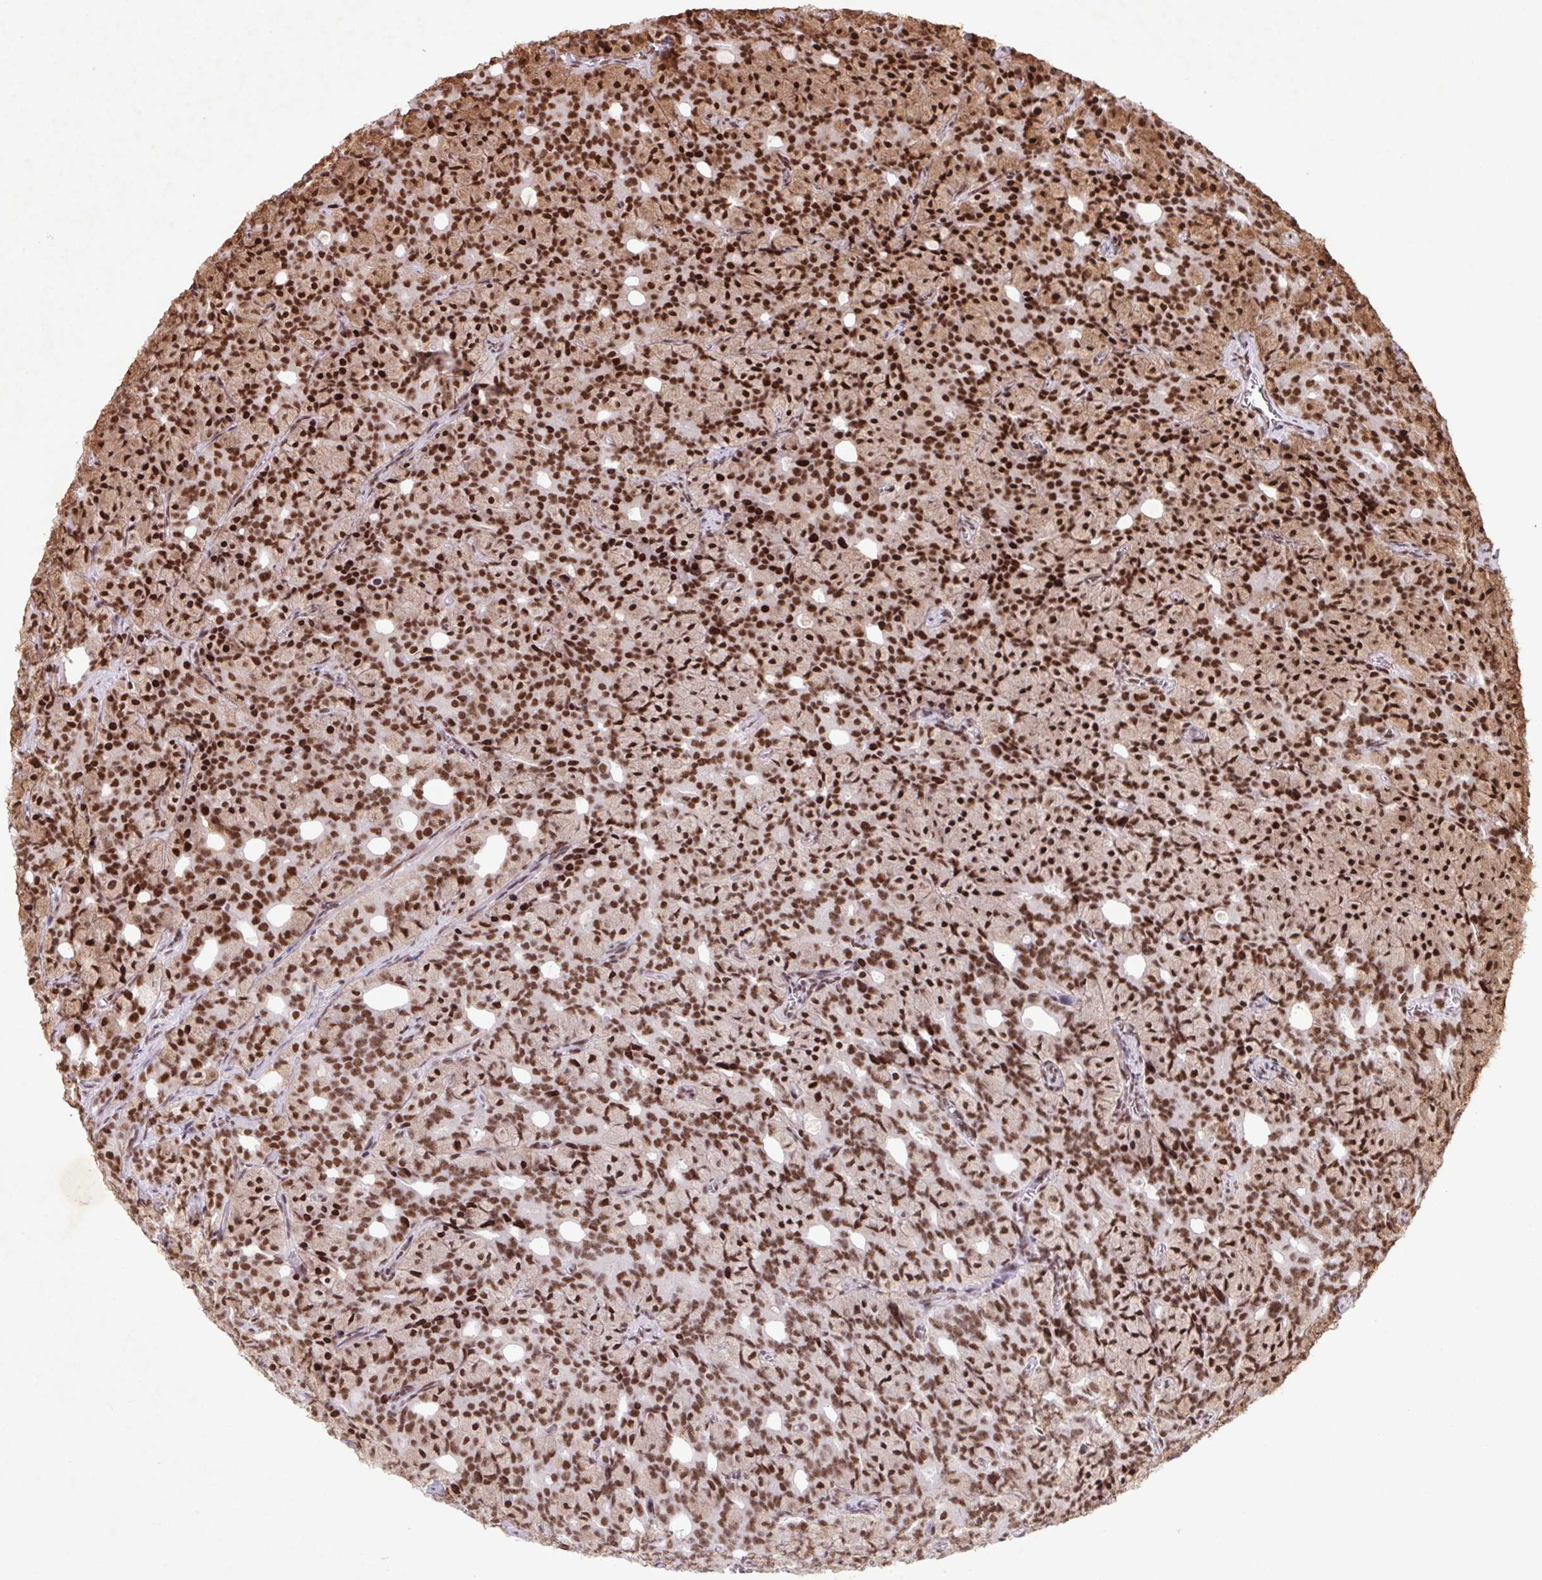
{"staining": {"intensity": "strong", "quantity": ">75%", "location": "nuclear"}, "tissue": "prostate cancer", "cell_type": "Tumor cells", "image_type": "cancer", "snomed": [{"axis": "morphology", "description": "Adenocarcinoma, High grade"}, {"axis": "topography", "description": "Prostate"}], "caption": "A histopathology image of human prostate cancer (adenocarcinoma (high-grade)) stained for a protein shows strong nuclear brown staining in tumor cells.", "gene": "LDLRAD4", "patient": {"sex": "male", "age": 84}}